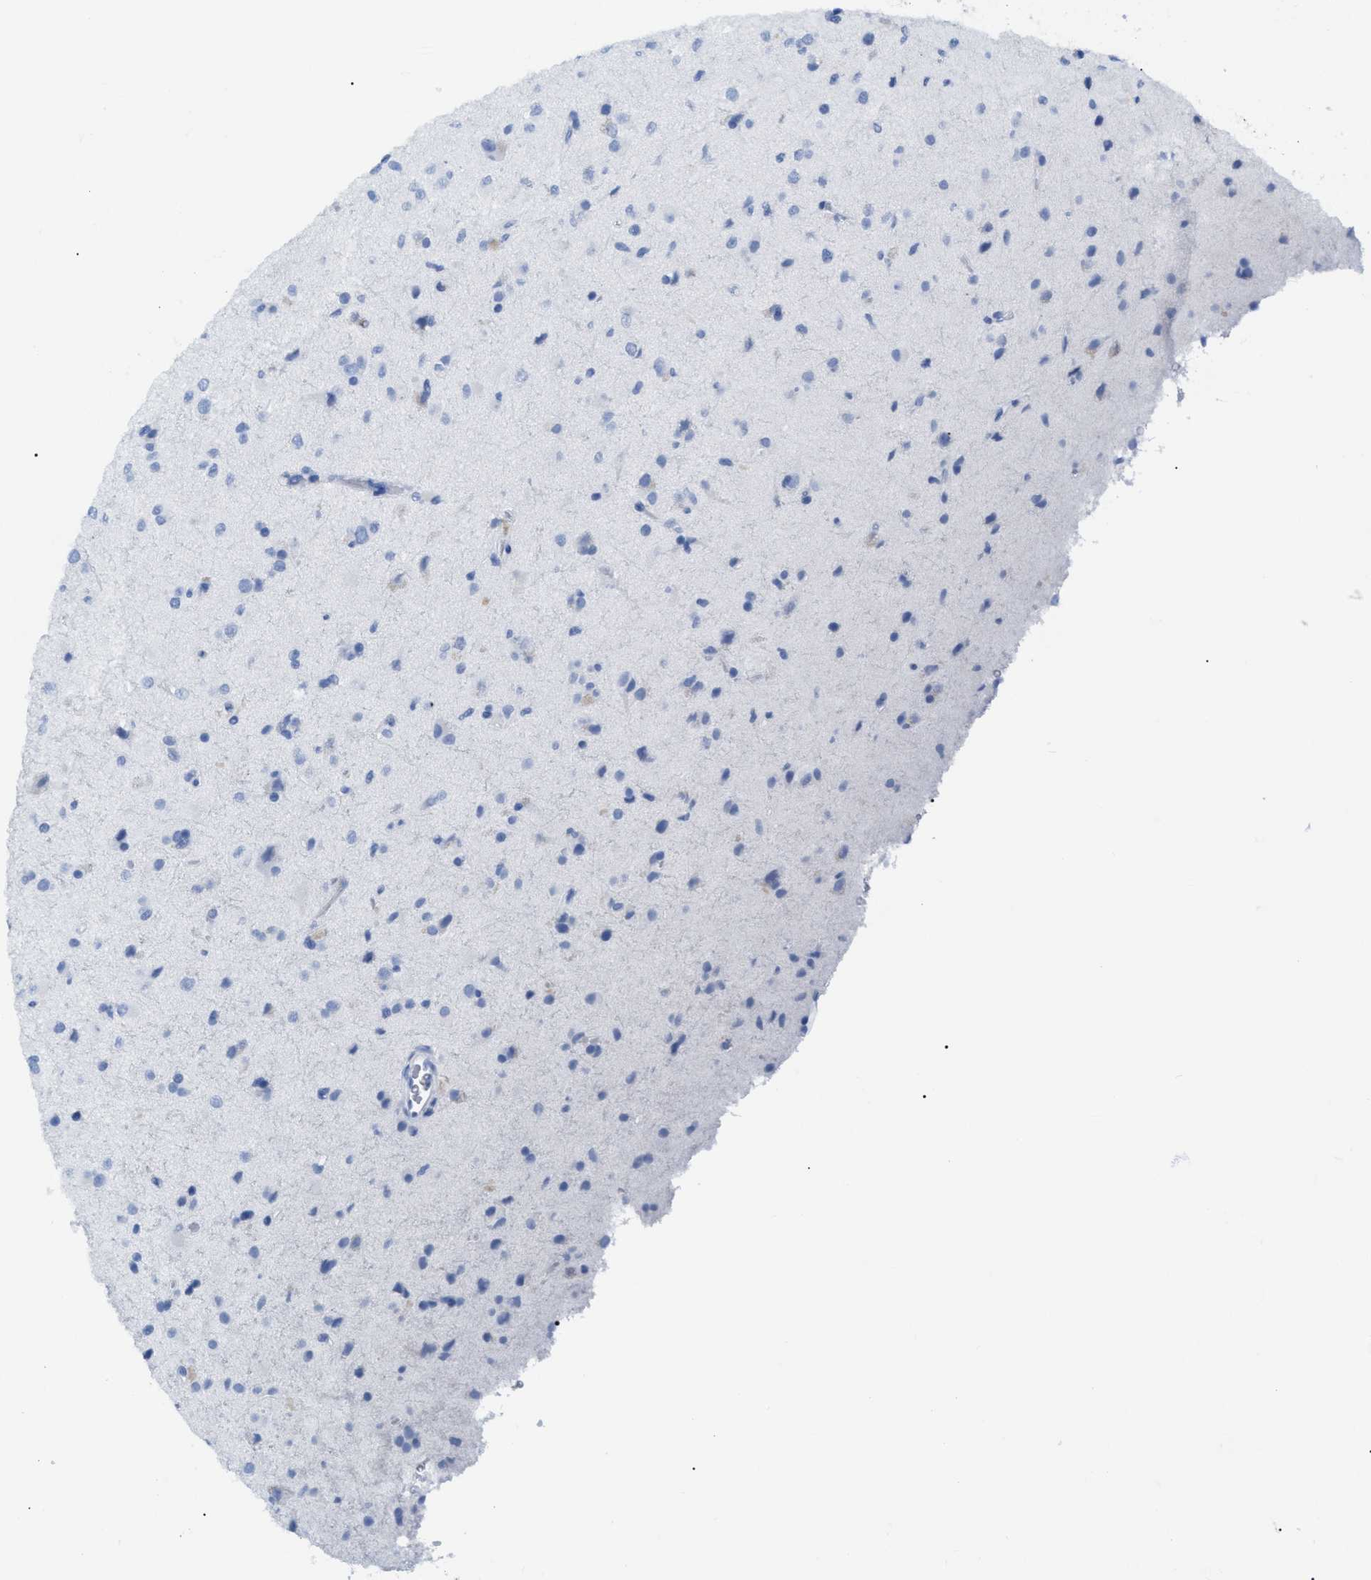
{"staining": {"intensity": "negative", "quantity": "none", "location": "none"}, "tissue": "glioma", "cell_type": "Tumor cells", "image_type": "cancer", "snomed": [{"axis": "morphology", "description": "Glioma, malignant, Low grade"}, {"axis": "topography", "description": "Brain"}], "caption": "Tumor cells show no significant staining in malignant glioma (low-grade). (Brightfield microscopy of DAB immunohistochemistry at high magnification).", "gene": "CD5", "patient": {"sex": "male", "age": 65}}